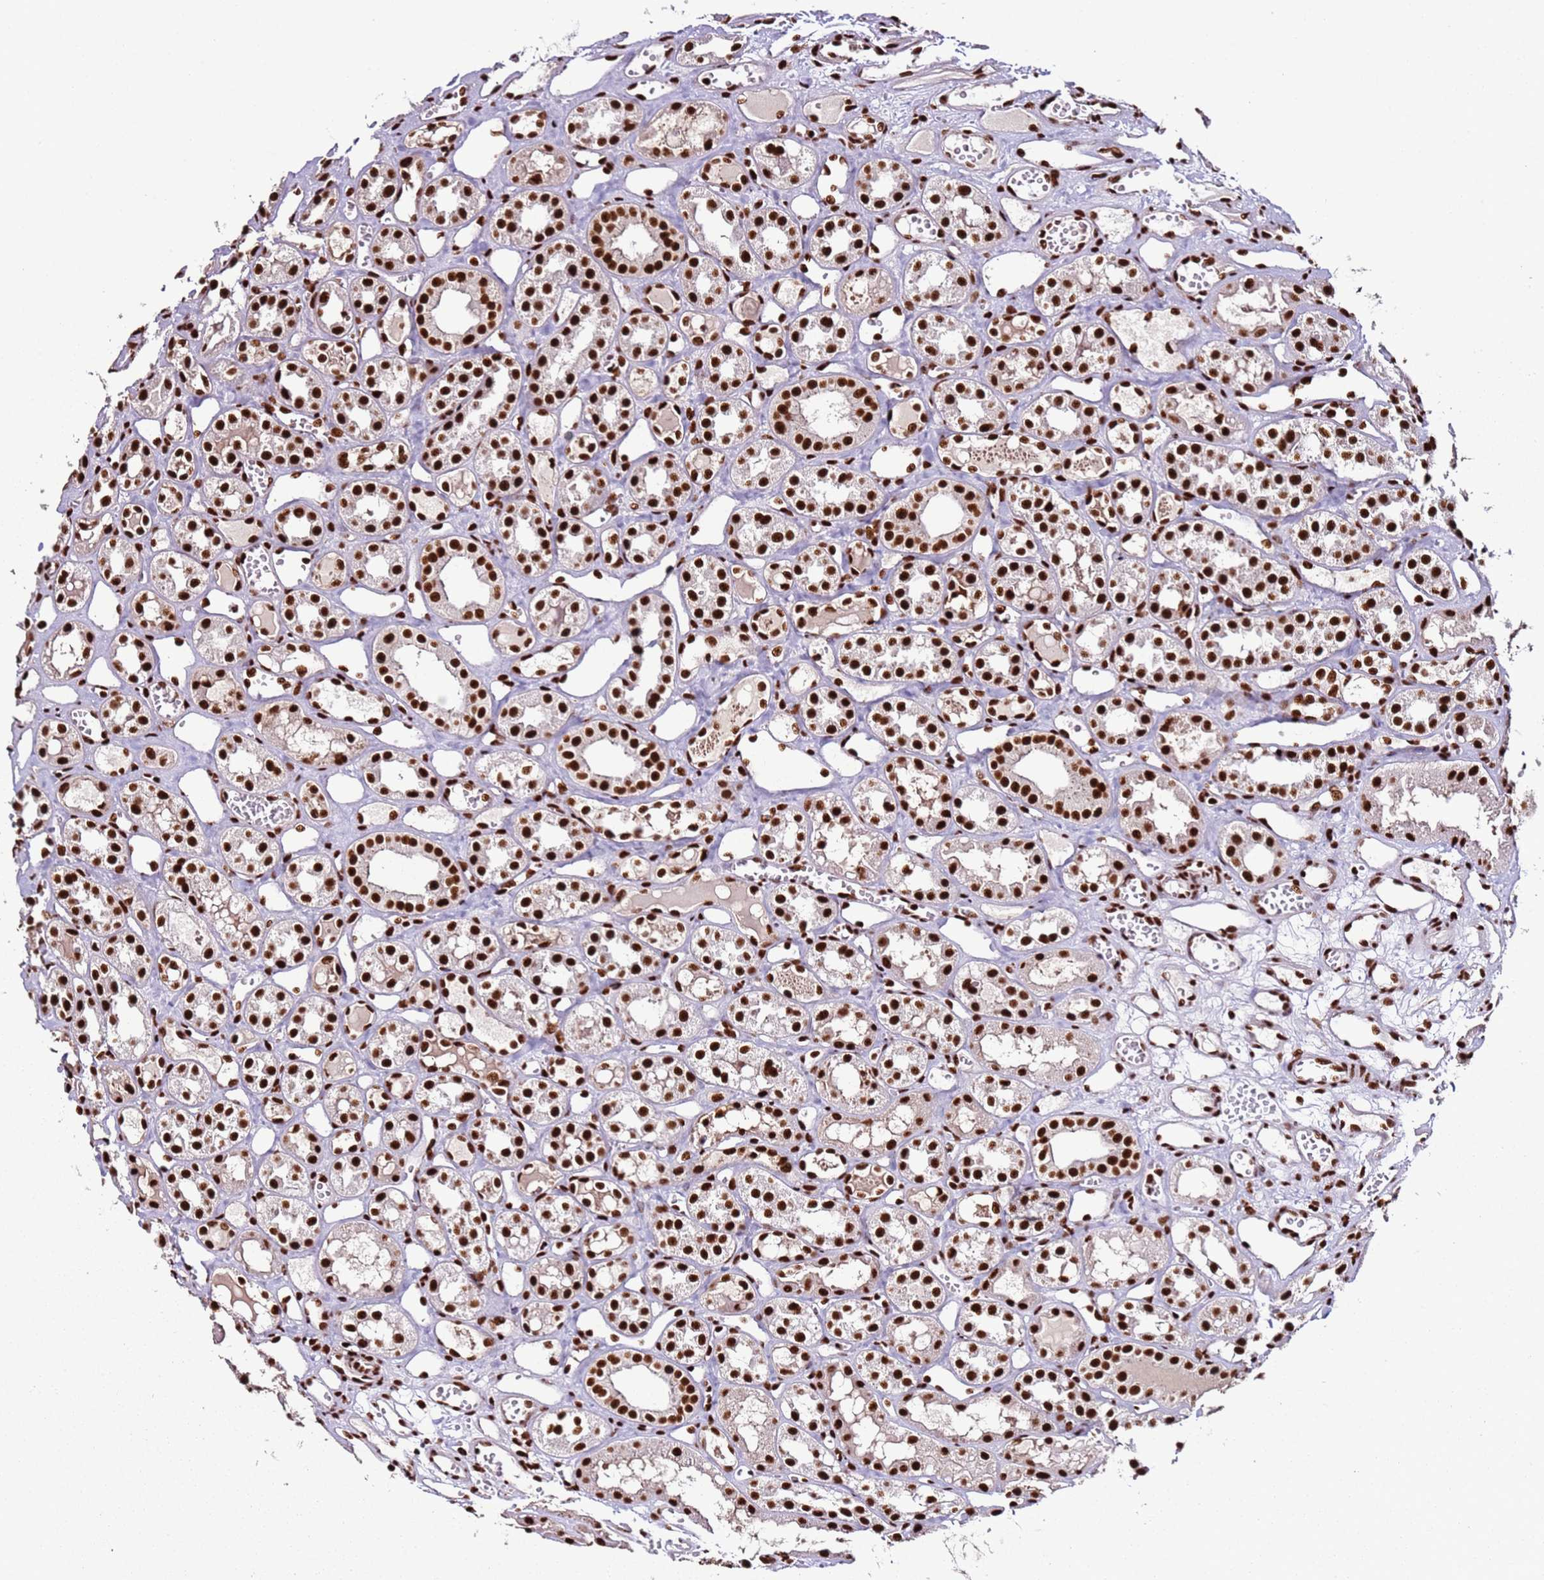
{"staining": {"intensity": "strong", "quantity": ">75%", "location": "nuclear"}, "tissue": "kidney", "cell_type": "Cells in glomeruli", "image_type": "normal", "snomed": [{"axis": "morphology", "description": "Normal tissue, NOS"}, {"axis": "topography", "description": "Kidney"}], "caption": "Immunohistochemical staining of normal kidney reveals >75% levels of strong nuclear protein expression in approximately >75% of cells in glomeruli.", "gene": "C6orf226", "patient": {"sex": "male", "age": 16}}